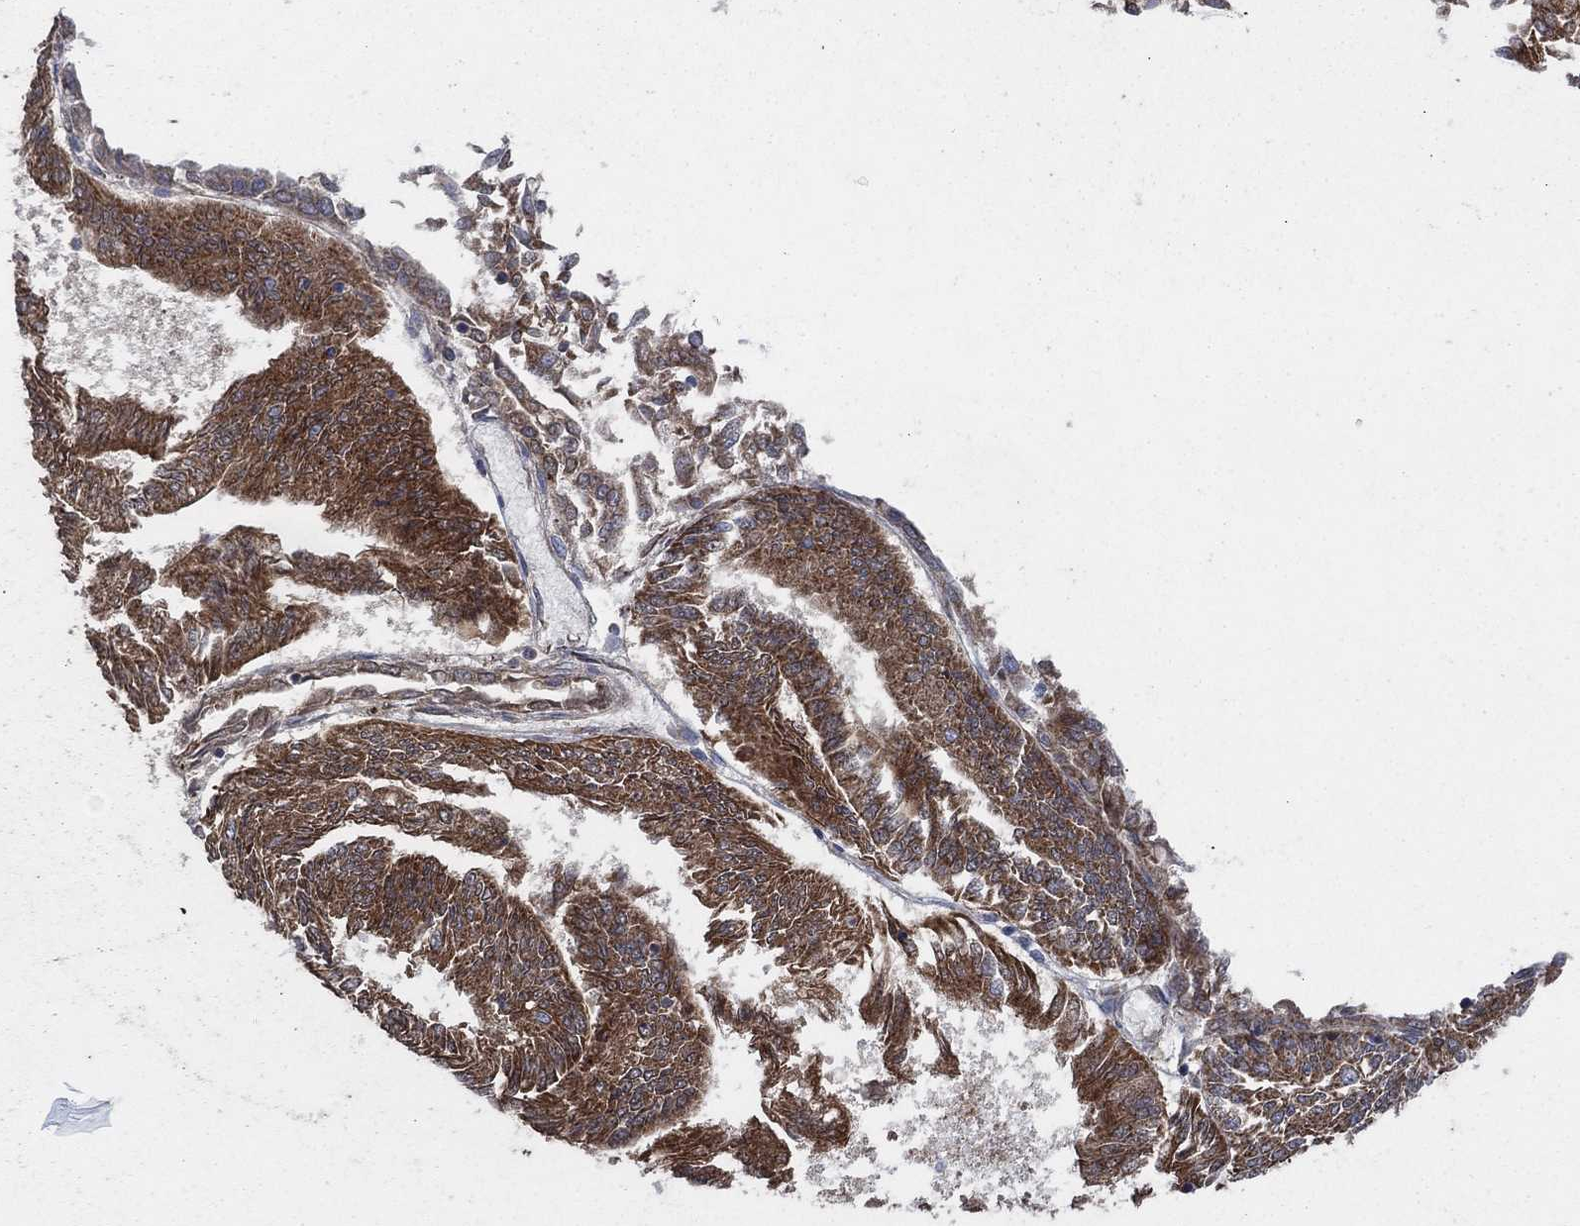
{"staining": {"intensity": "strong", "quantity": ">75%", "location": "cytoplasmic/membranous"}, "tissue": "endometrial cancer", "cell_type": "Tumor cells", "image_type": "cancer", "snomed": [{"axis": "morphology", "description": "Adenocarcinoma, NOS"}, {"axis": "topography", "description": "Endometrium"}], "caption": "About >75% of tumor cells in human adenocarcinoma (endometrial) reveal strong cytoplasmic/membranous protein positivity as visualized by brown immunohistochemical staining.", "gene": "HID1", "patient": {"sex": "female", "age": 58}}